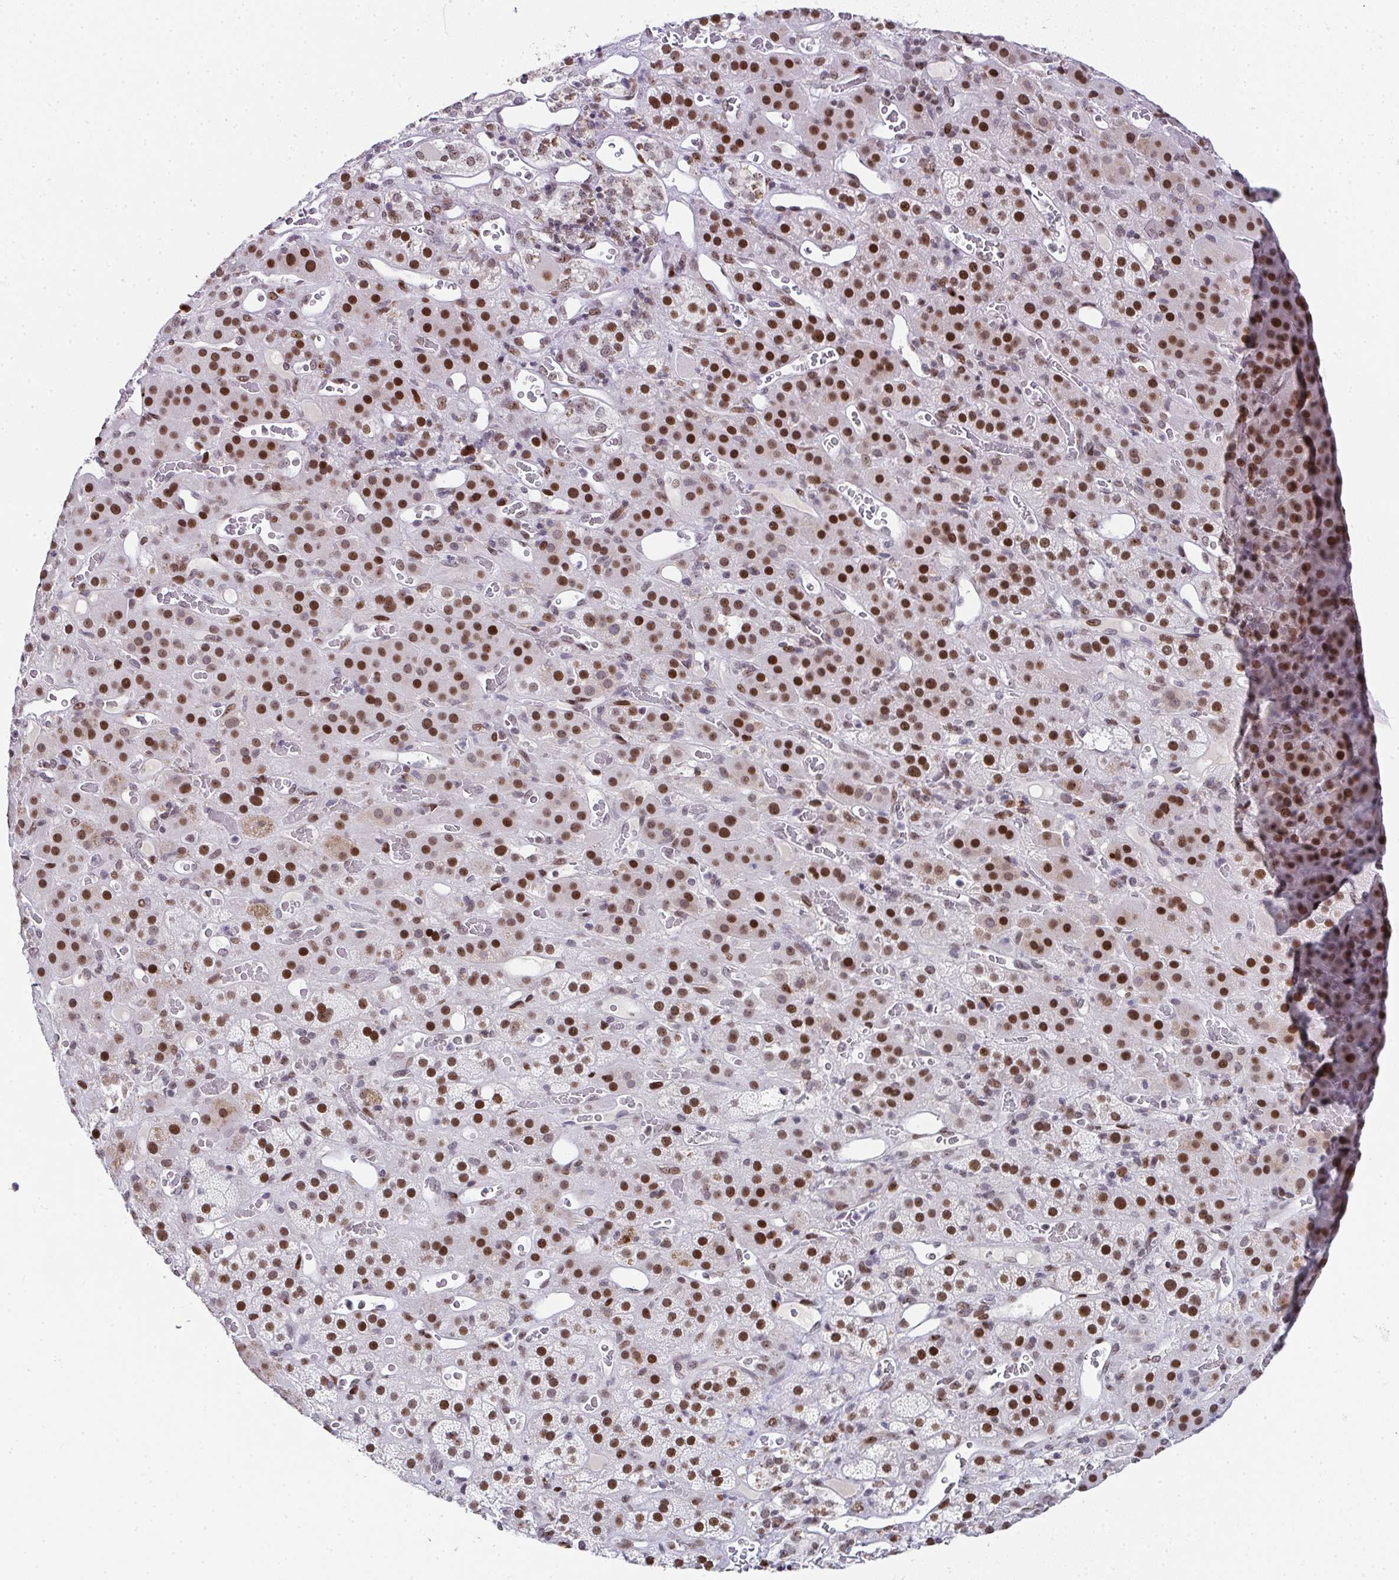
{"staining": {"intensity": "strong", "quantity": ">75%", "location": "nuclear"}, "tissue": "adrenal gland", "cell_type": "Glandular cells", "image_type": "normal", "snomed": [{"axis": "morphology", "description": "Normal tissue, NOS"}, {"axis": "topography", "description": "Adrenal gland"}], "caption": "Glandular cells exhibit high levels of strong nuclear expression in approximately >75% of cells in benign human adrenal gland.", "gene": "RB1", "patient": {"sex": "male", "age": 57}}